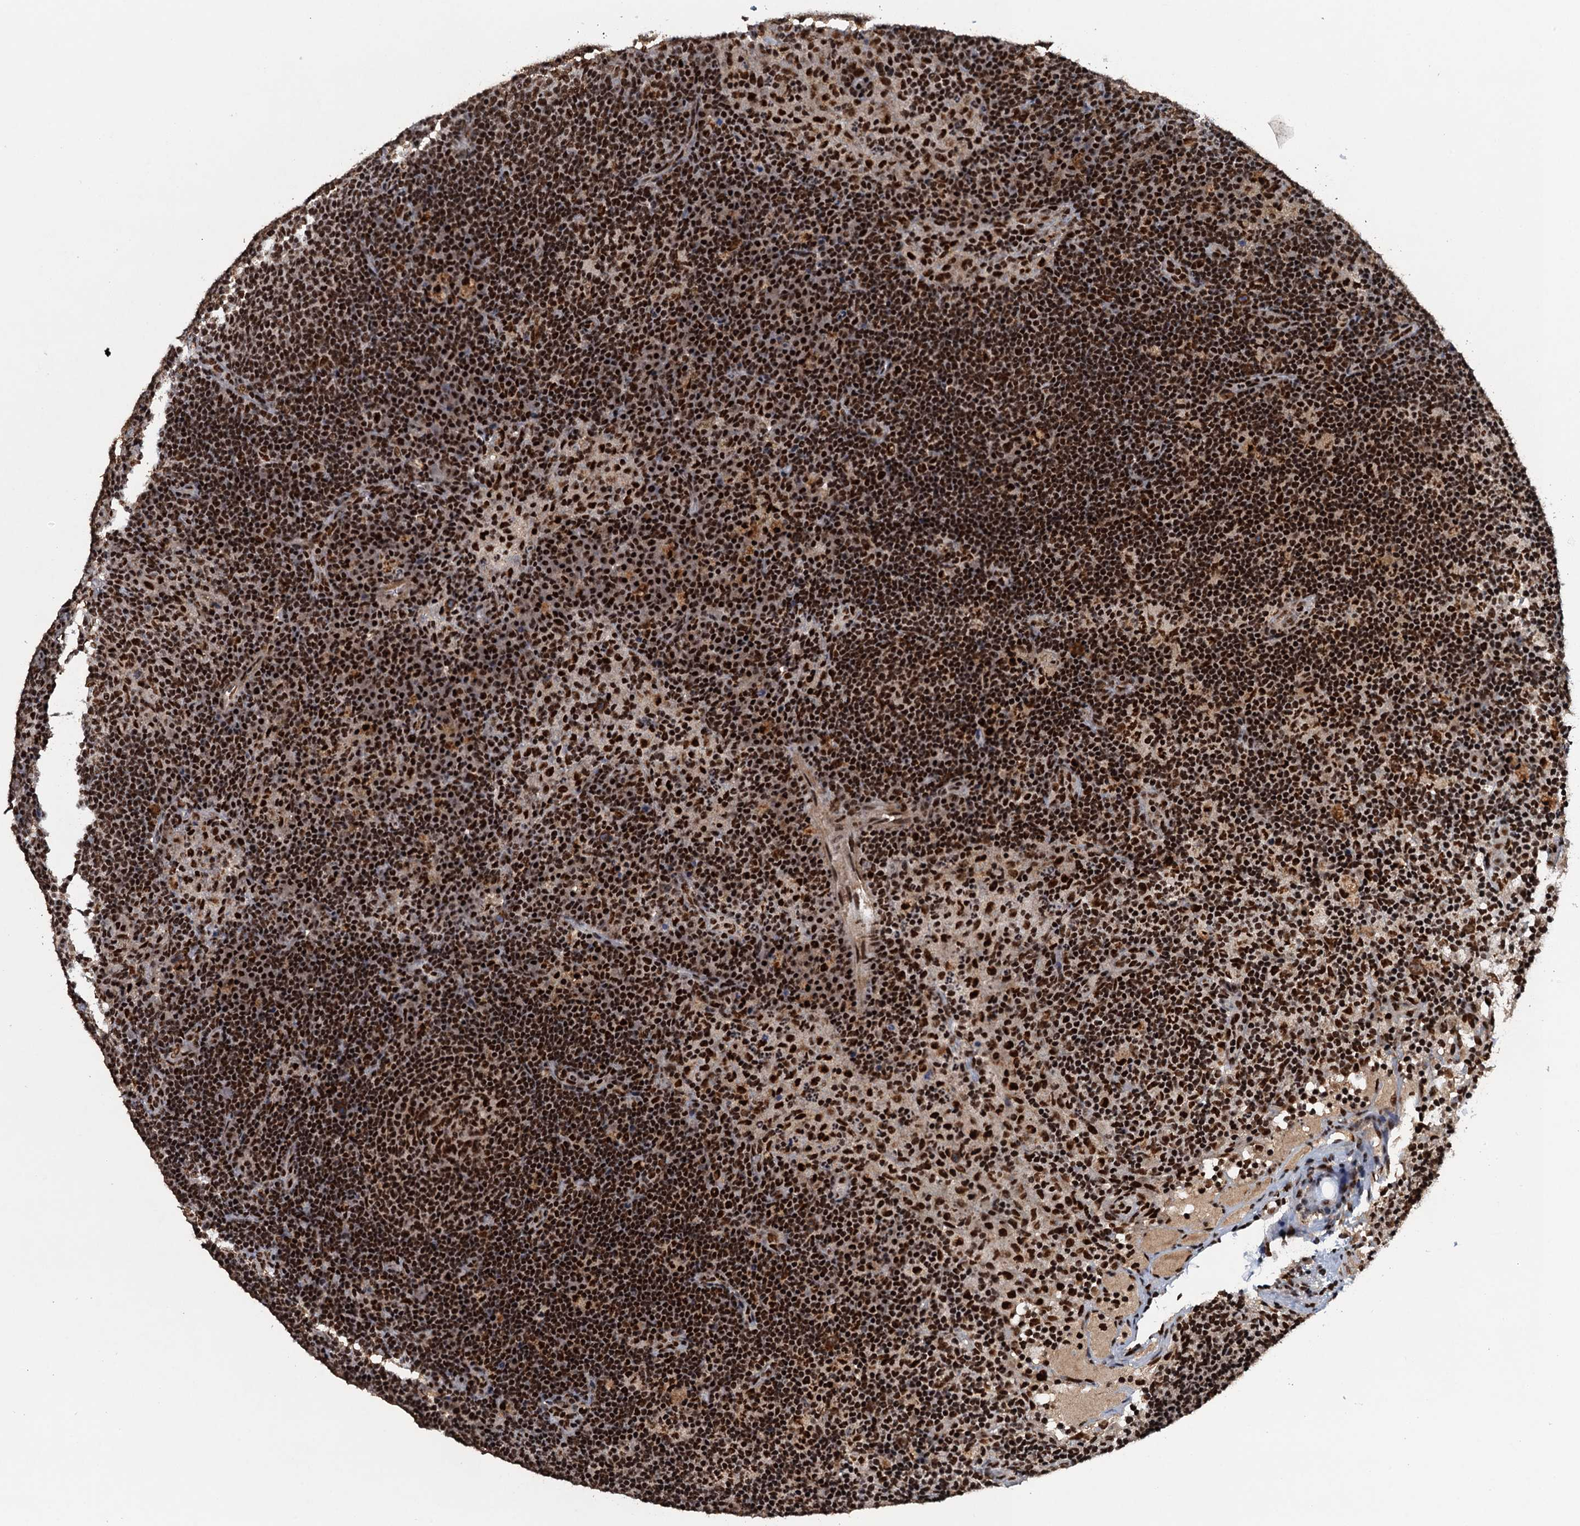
{"staining": {"intensity": "strong", "quantity": ">75%", "location": "nuclear"}, "tissue": "lymph node", "cell_type": "Germinal center cells", "image_type": "normal", "snomed": [{"axis": "morphology", "description": "Normal tissue, NOS"}, {"axis": "topography", "description": "Lymph node"}], "caption": "Lymph node stained with a brown dye displays strong nuclear positive staining in approximately >75% of germinal center cells.", "gene": "ZC3H18", "patient": {"sex": "female", "age": 70}}